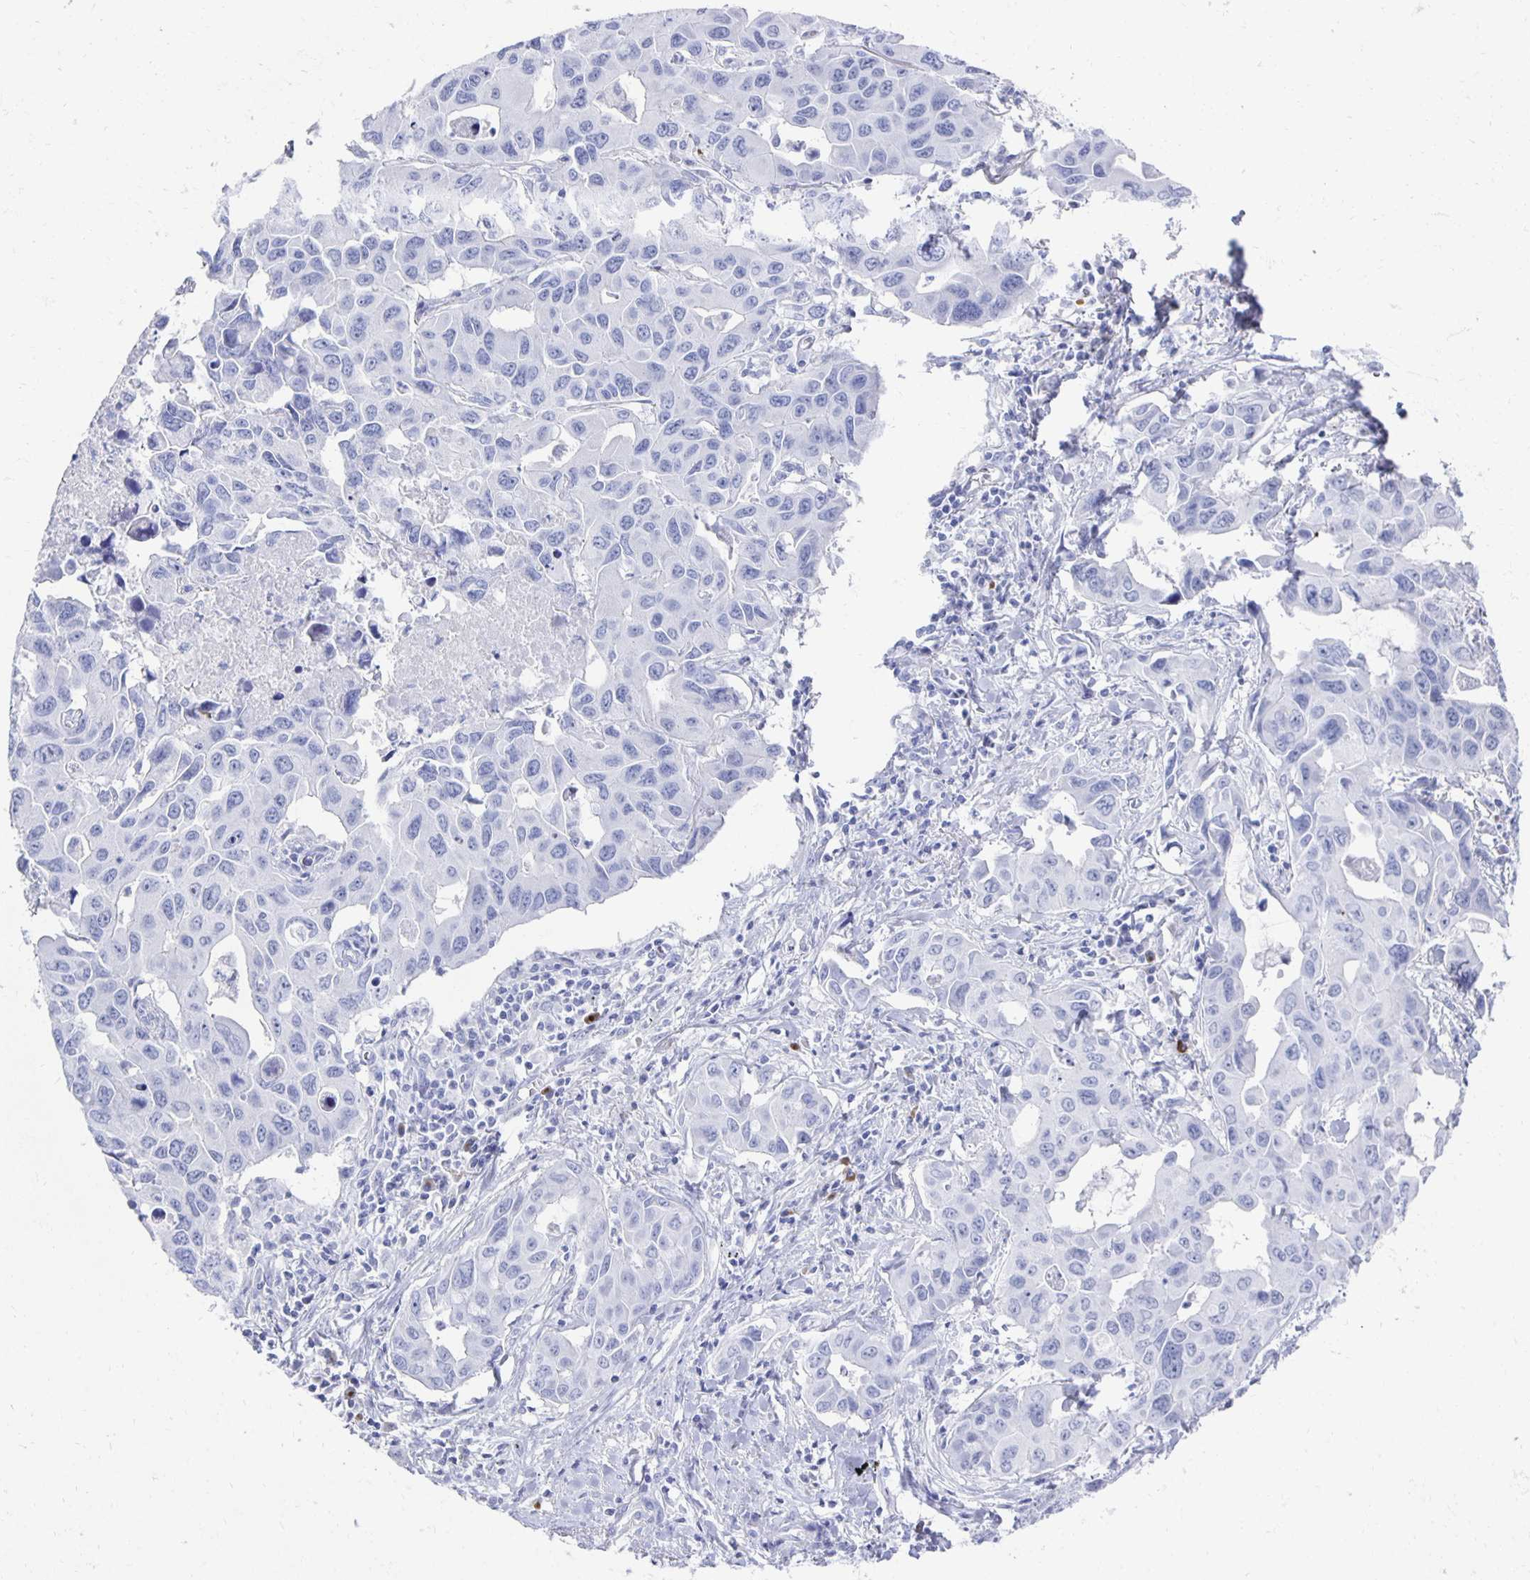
{"staining": {"intensity": "negative", "quantity": "none", "location": "none"}, "tissue": "lung cancer", "cell_type": "Tumor cells", "image_type": "cancer", "snomed": [{"axis": "morphology", "description": "Adenocarcinoma, NOS"}, {"axis": "topography", "description": "Lung"}], "caption": "Immunohistochemistry (IHC) of human lung cancer (adenocarcinoma) reveals no staining in tumor cells.", "gene": "PRDM7", "patient": {"sex": "male", "age": 64}}